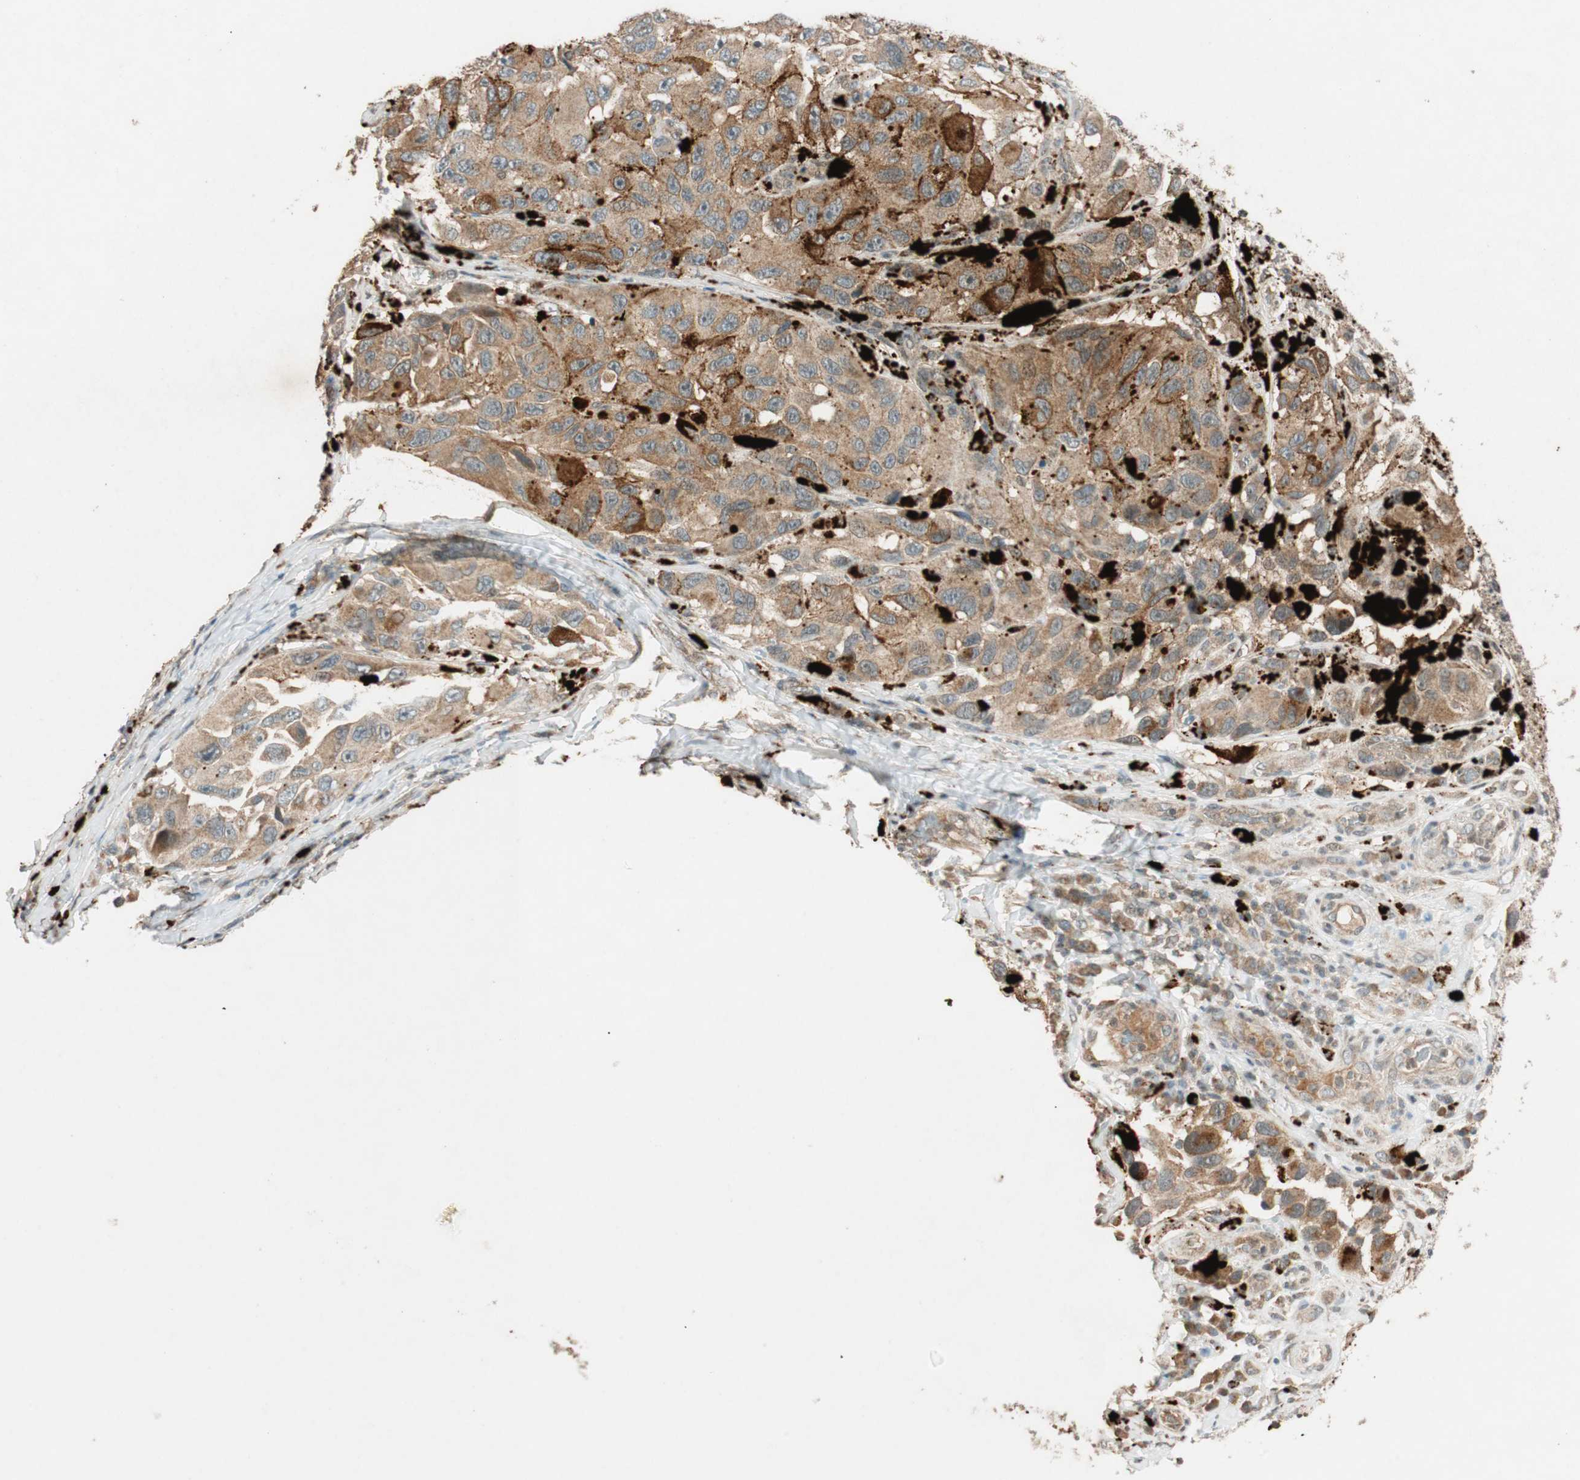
{"staining": {"intensity": "weak", "quantity": ">75%", "location": "cytoplasmic/membranous"}, "tissue": "melanoma", "cell_type": "Tumor cells", "image_type": "cancer", "snomed": [{"axis": "morphology", "description": "Malignant melanoma, NOS"}, {"axis": "topography", "description": "Skin"}], "caption": "This micrograph demonstrates malignant melanoma stained with IHC to label a protein in brown. The cytoplasmic/membranous of tumor cells show weak positivity for the protein. Nuclei are counter-stained blue.", "gene": "GLB1", "patient": {"sex": "female", "age": 73}}